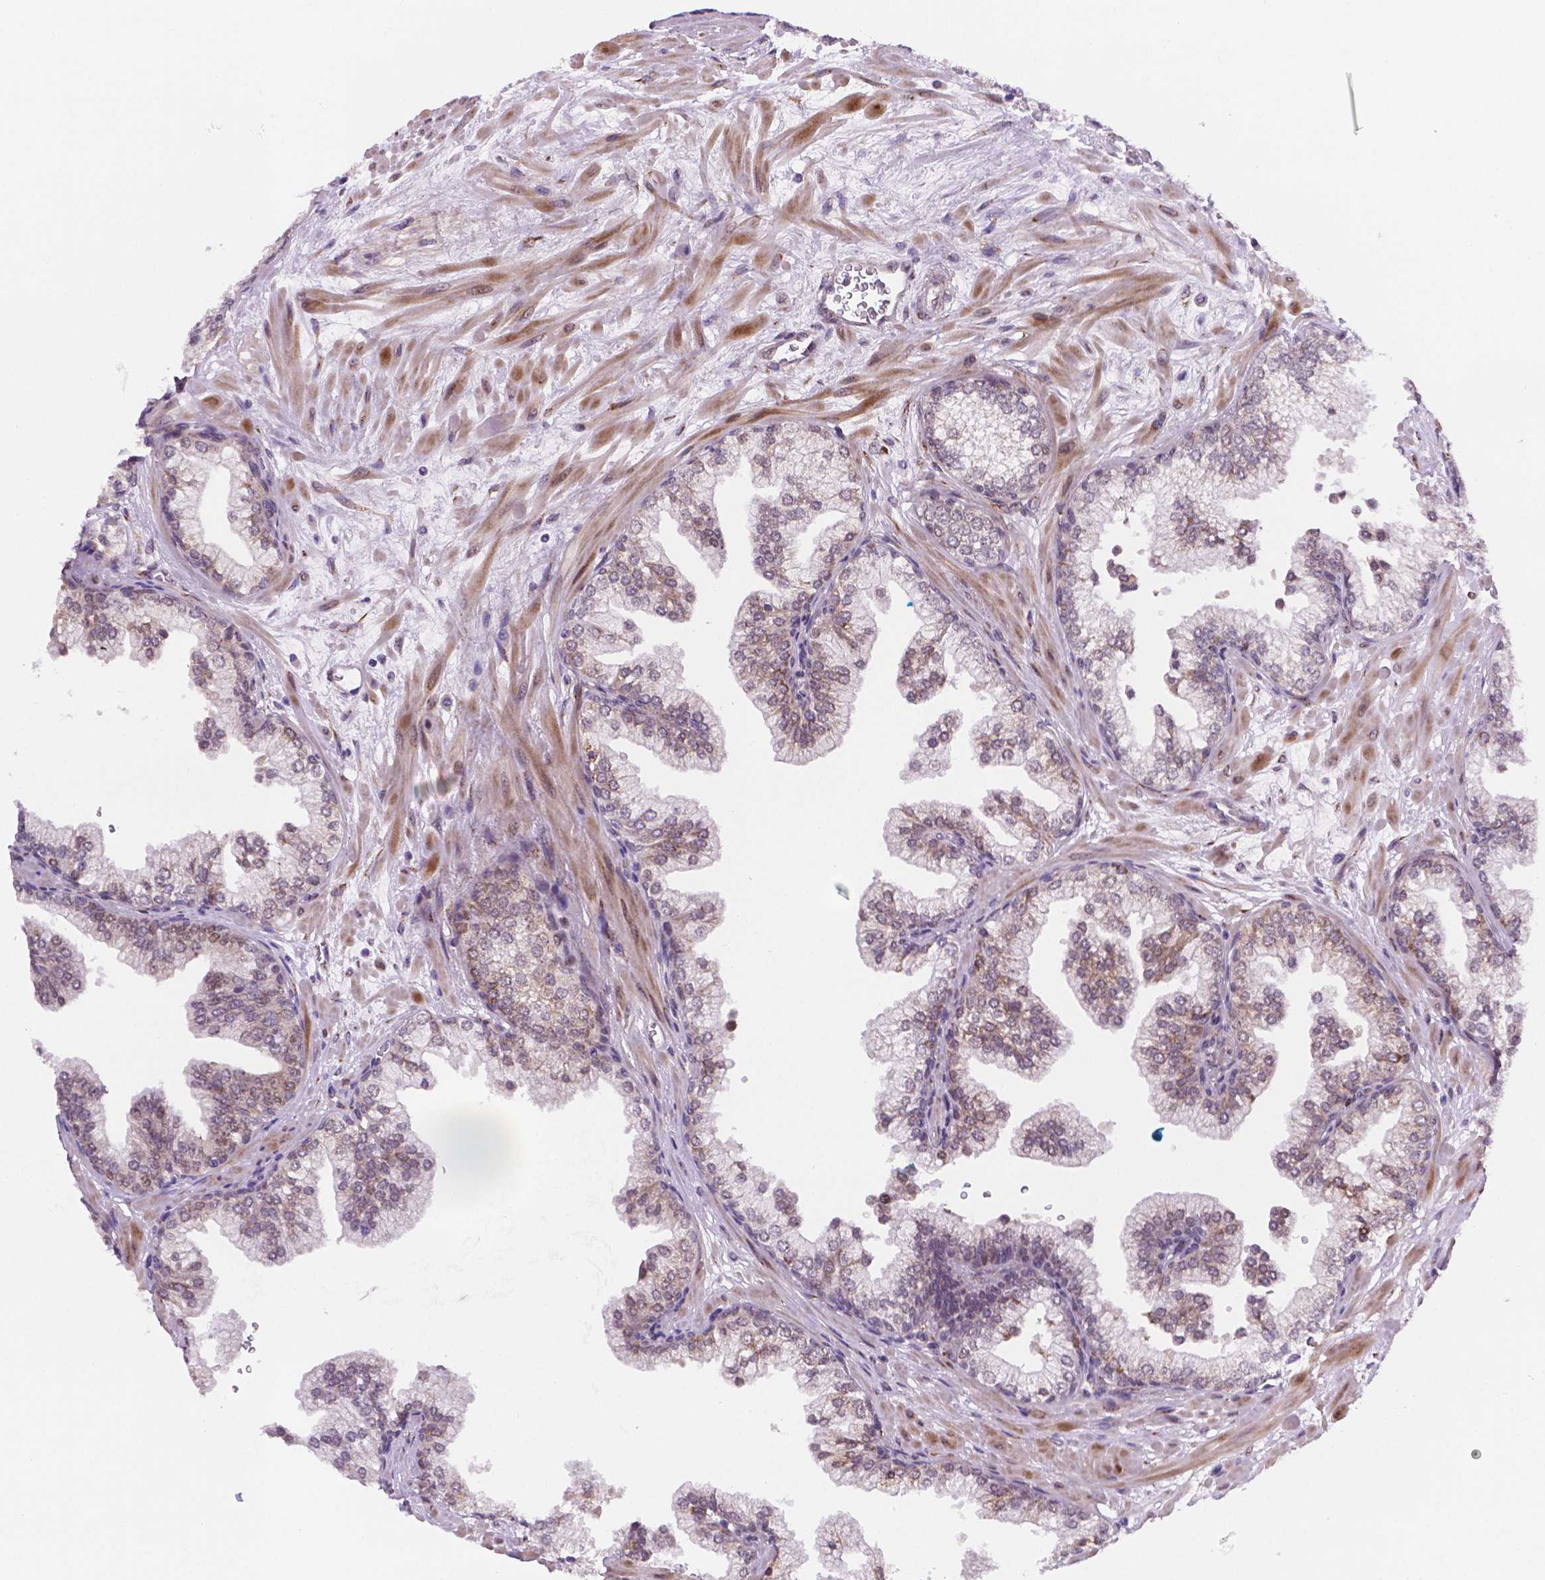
{"staining": {"intensity": "moderate", "quantity": "25%-75%", "location": "cytoplasmic/membranous"}, "tissue": "prostate", "cell_type": "Glandular cells", "image_type": "normal", "snomed": [{"axis": "morphology", "description": "Normal tissue, NOS"}, {"axis": "topography", "description": "Prostate"}, {"axis": "topography", "description": "Peripheral nerve tissue"}], "caption": "An image of human prostate stained for a protein exhibits moderate cytoplasmic/membranous brown staining in glandular cells. (IHC, brightfield microscopy, high magnification).", "gene": "FNIP1", "patient": {"sex": "male", "age": 61}}